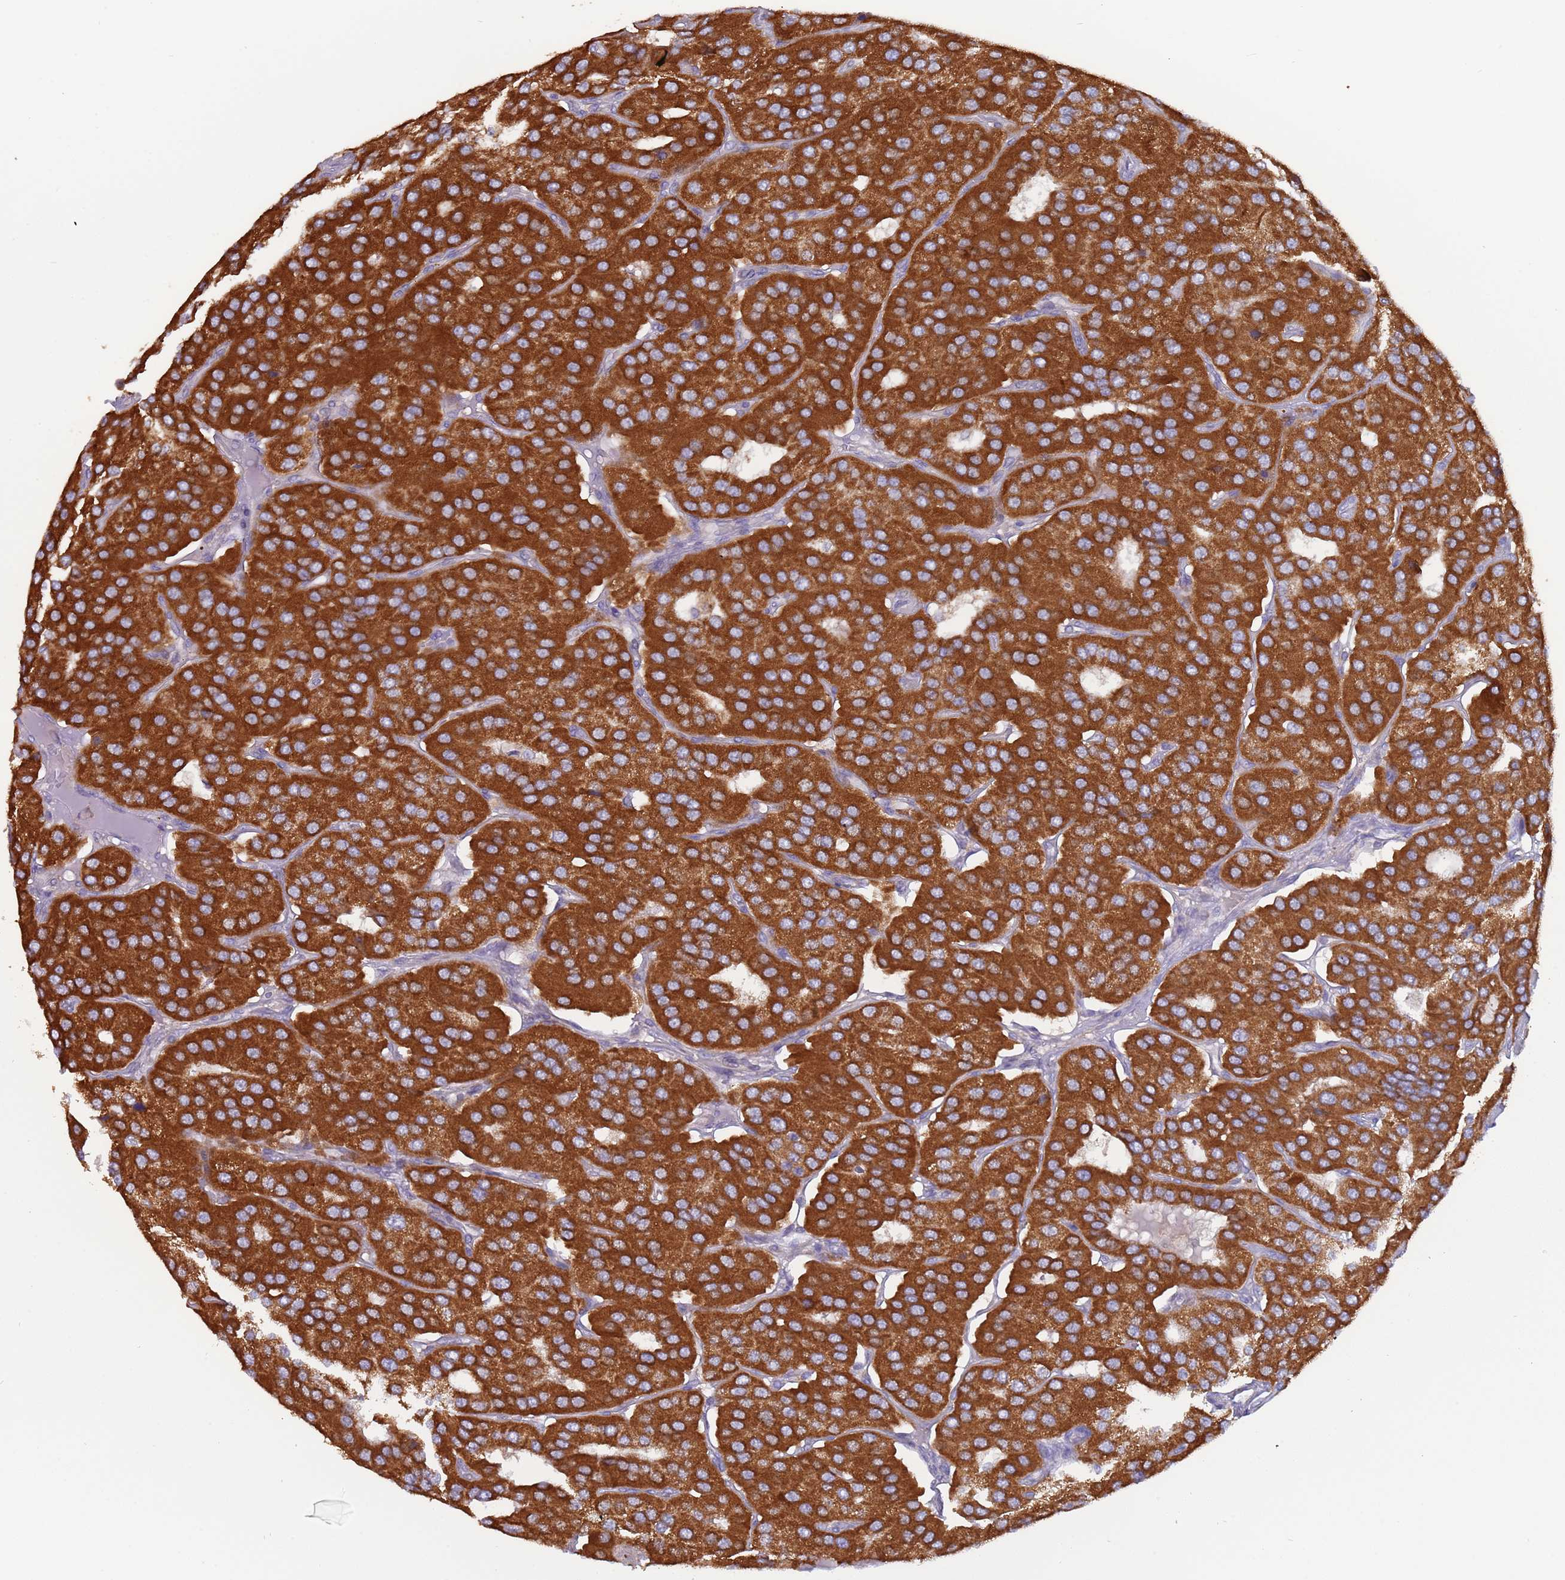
{"staining": {"intensity": "strong", "quantity": ">75%", "location": "cytoplasmic/membranous"}, "tissue": "parathyroid gland", "cell_type": "Glandular cells", "image_type": "normal", "snomed": [{"axis": "morphology", "description": "Normal tissue, NOS"}, {"axis": "morphology", "description": "Adenoma, NOS"}, {"axis": "topography", "description": "Parathyroid gland"}], "caption": "Parathyroid gland was stained to show a protein in brown. There is high levels of strong cytoplasmic/membranous expression in approximately >75% of glandular cells.", "gene": "UQCRQ", "patient": {"sex": "female", "age": 86}}